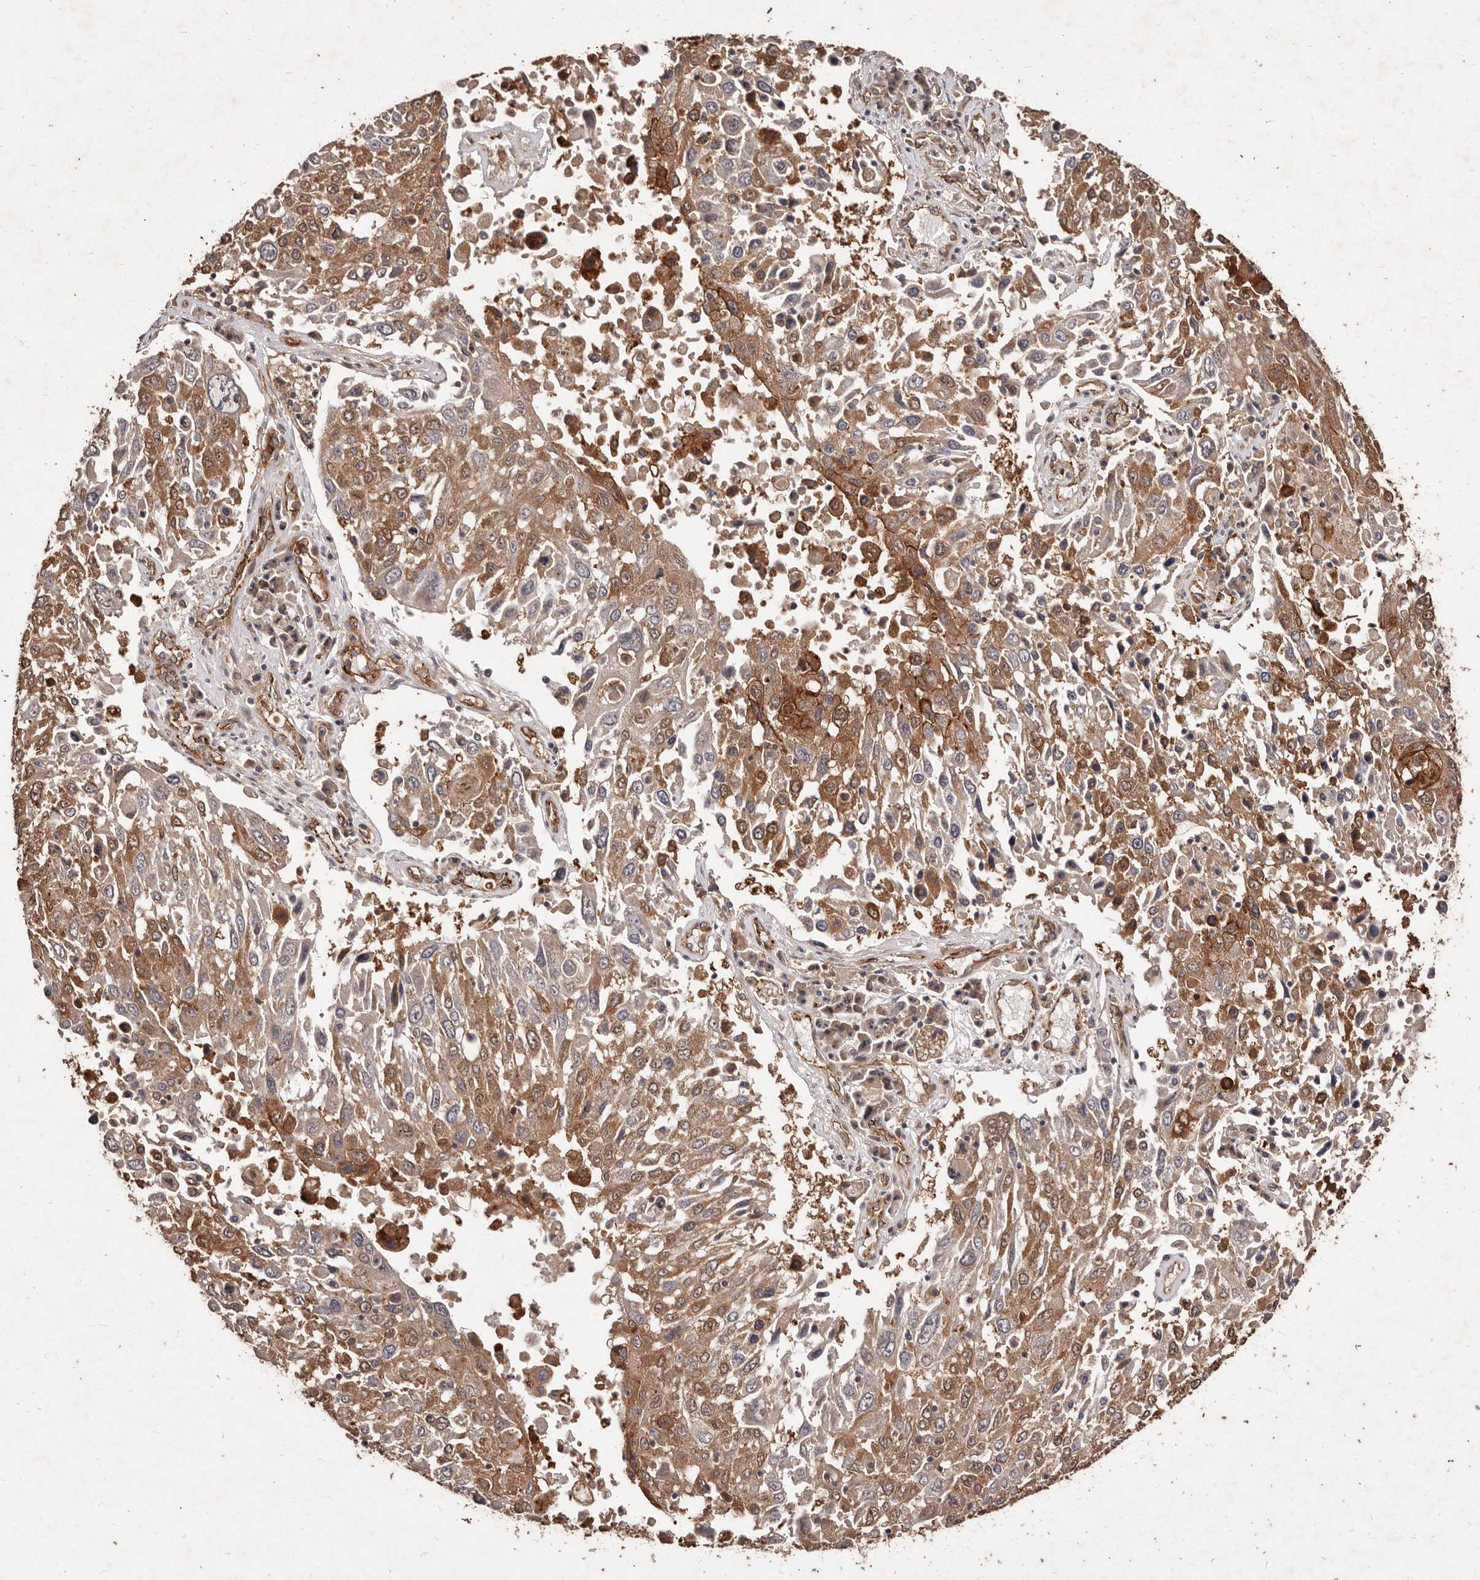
{"staining": {"intensity": "moderate", "quantity": ">75%", "location": "cytoplasmic/membranous"}, "tissue": "lung cancer", "cell_type": "Tumor cells", "image_type": "cancer", "snomed": [{"axis": "morphology", "description": "Squamous cell carcinoma, NOS"}, {"axis": "topography", "description": "Lung"}], "caption": "The image shows immunohistochemical staining of lung cancer (squamous cell carcinoma). There is moderate cytoplasmic/membranous positivity is seen in approximately >75% of tumor cells.", "gene": "CCL14", "patient": {"sex": "male", "age": 65}}